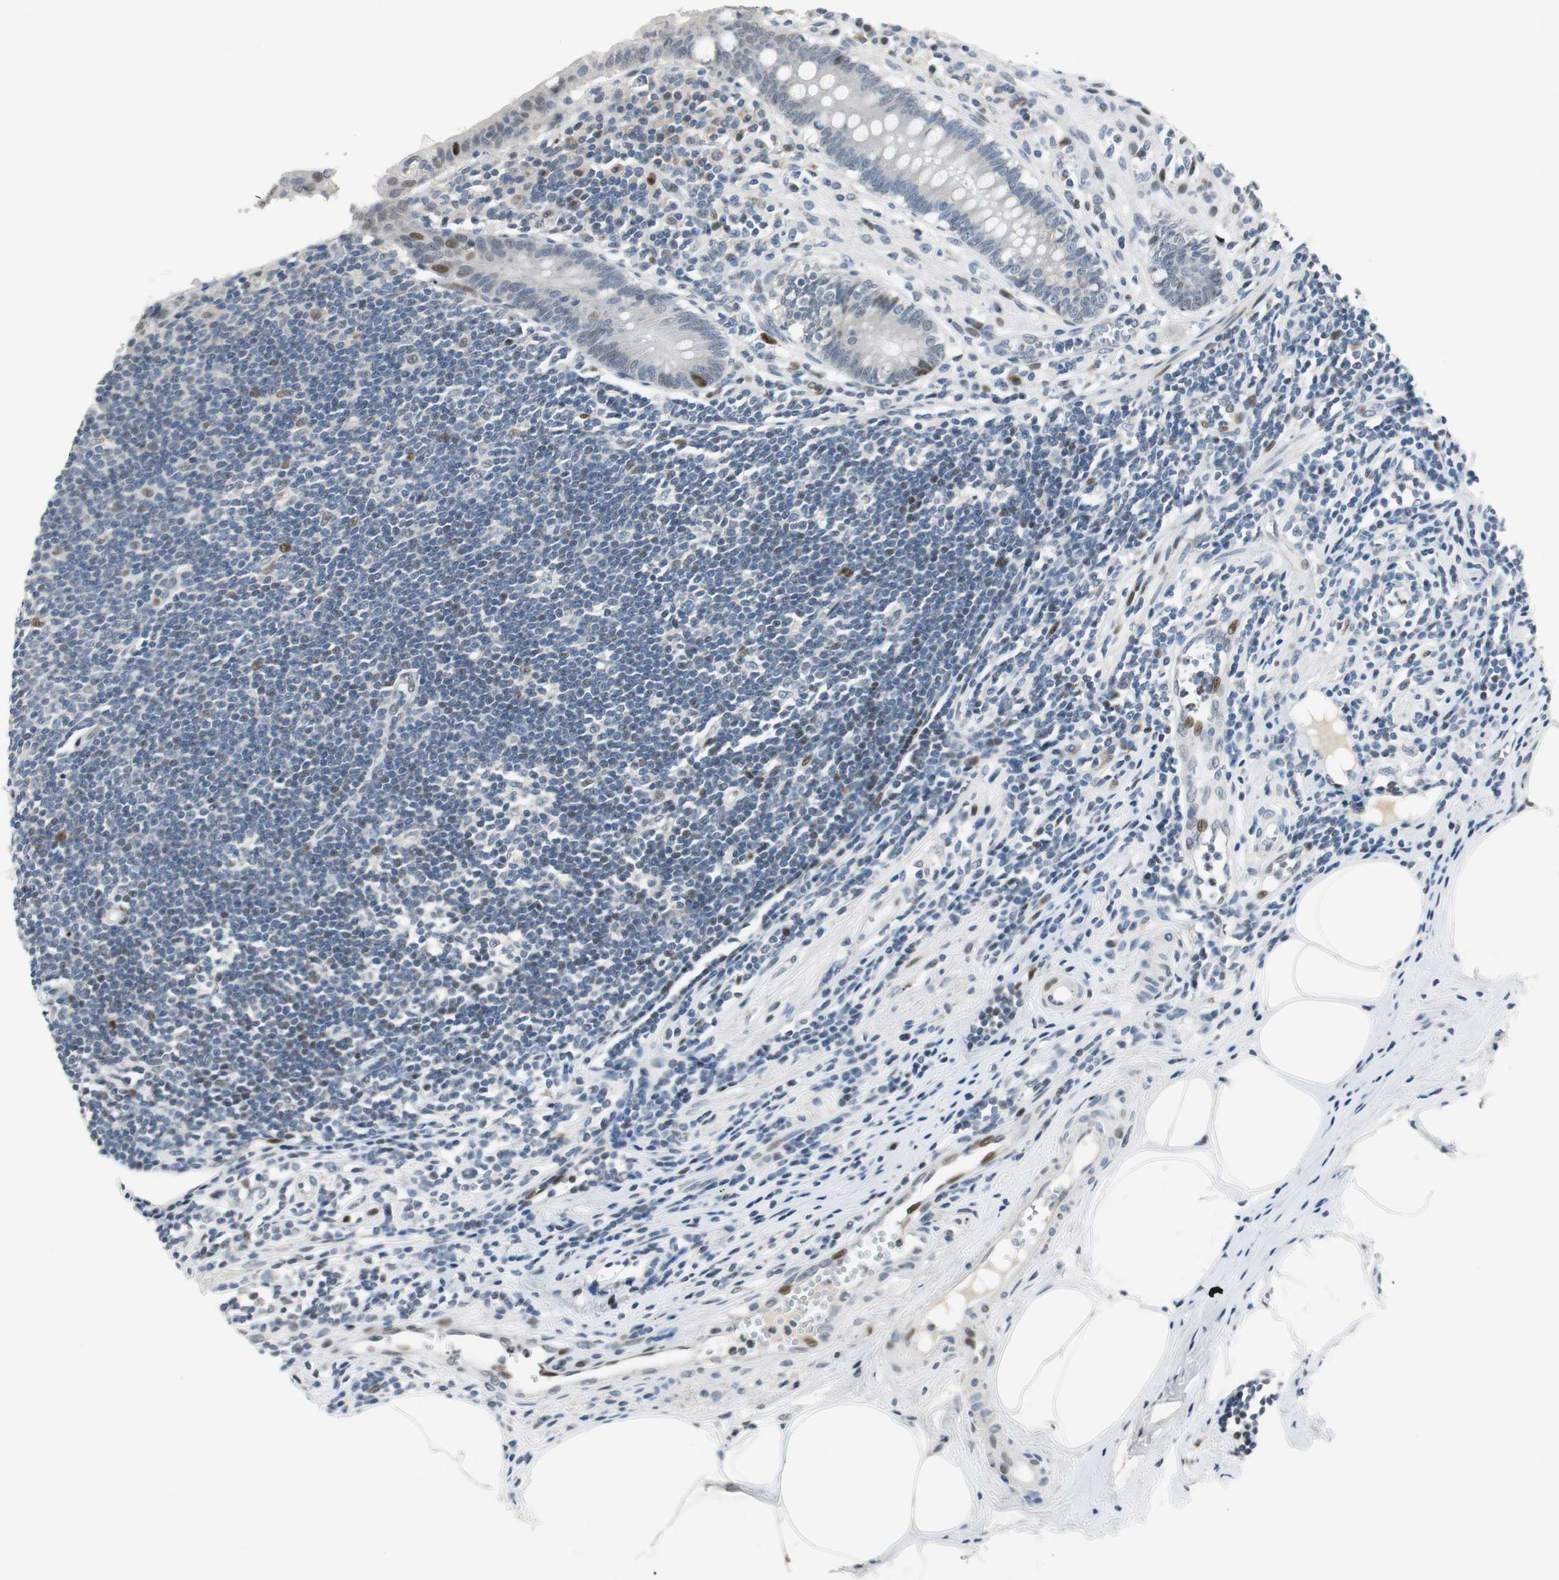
{"staining": {"intensity": "moderate", "quantity": "<25%", "location": "nuclear"}, "tissue": "appendix", "cell_type": "Glandular cells", "image_type": "normal", "snomed": [{"axis": "morphology", "description": "Normal tissue, NOS"}, {"axis": "topography", "description": "Appendix"}], "caption": "This histopathology image exhibits benign appendix stained with immunohistochemistry to label a protein in brown. The nuclear of glandular cells show moderate positivity for the protein. Nuclei are counter-stained blue.", "gene": "AJUBA", "patient": {"sex": "female", "age": 50}}